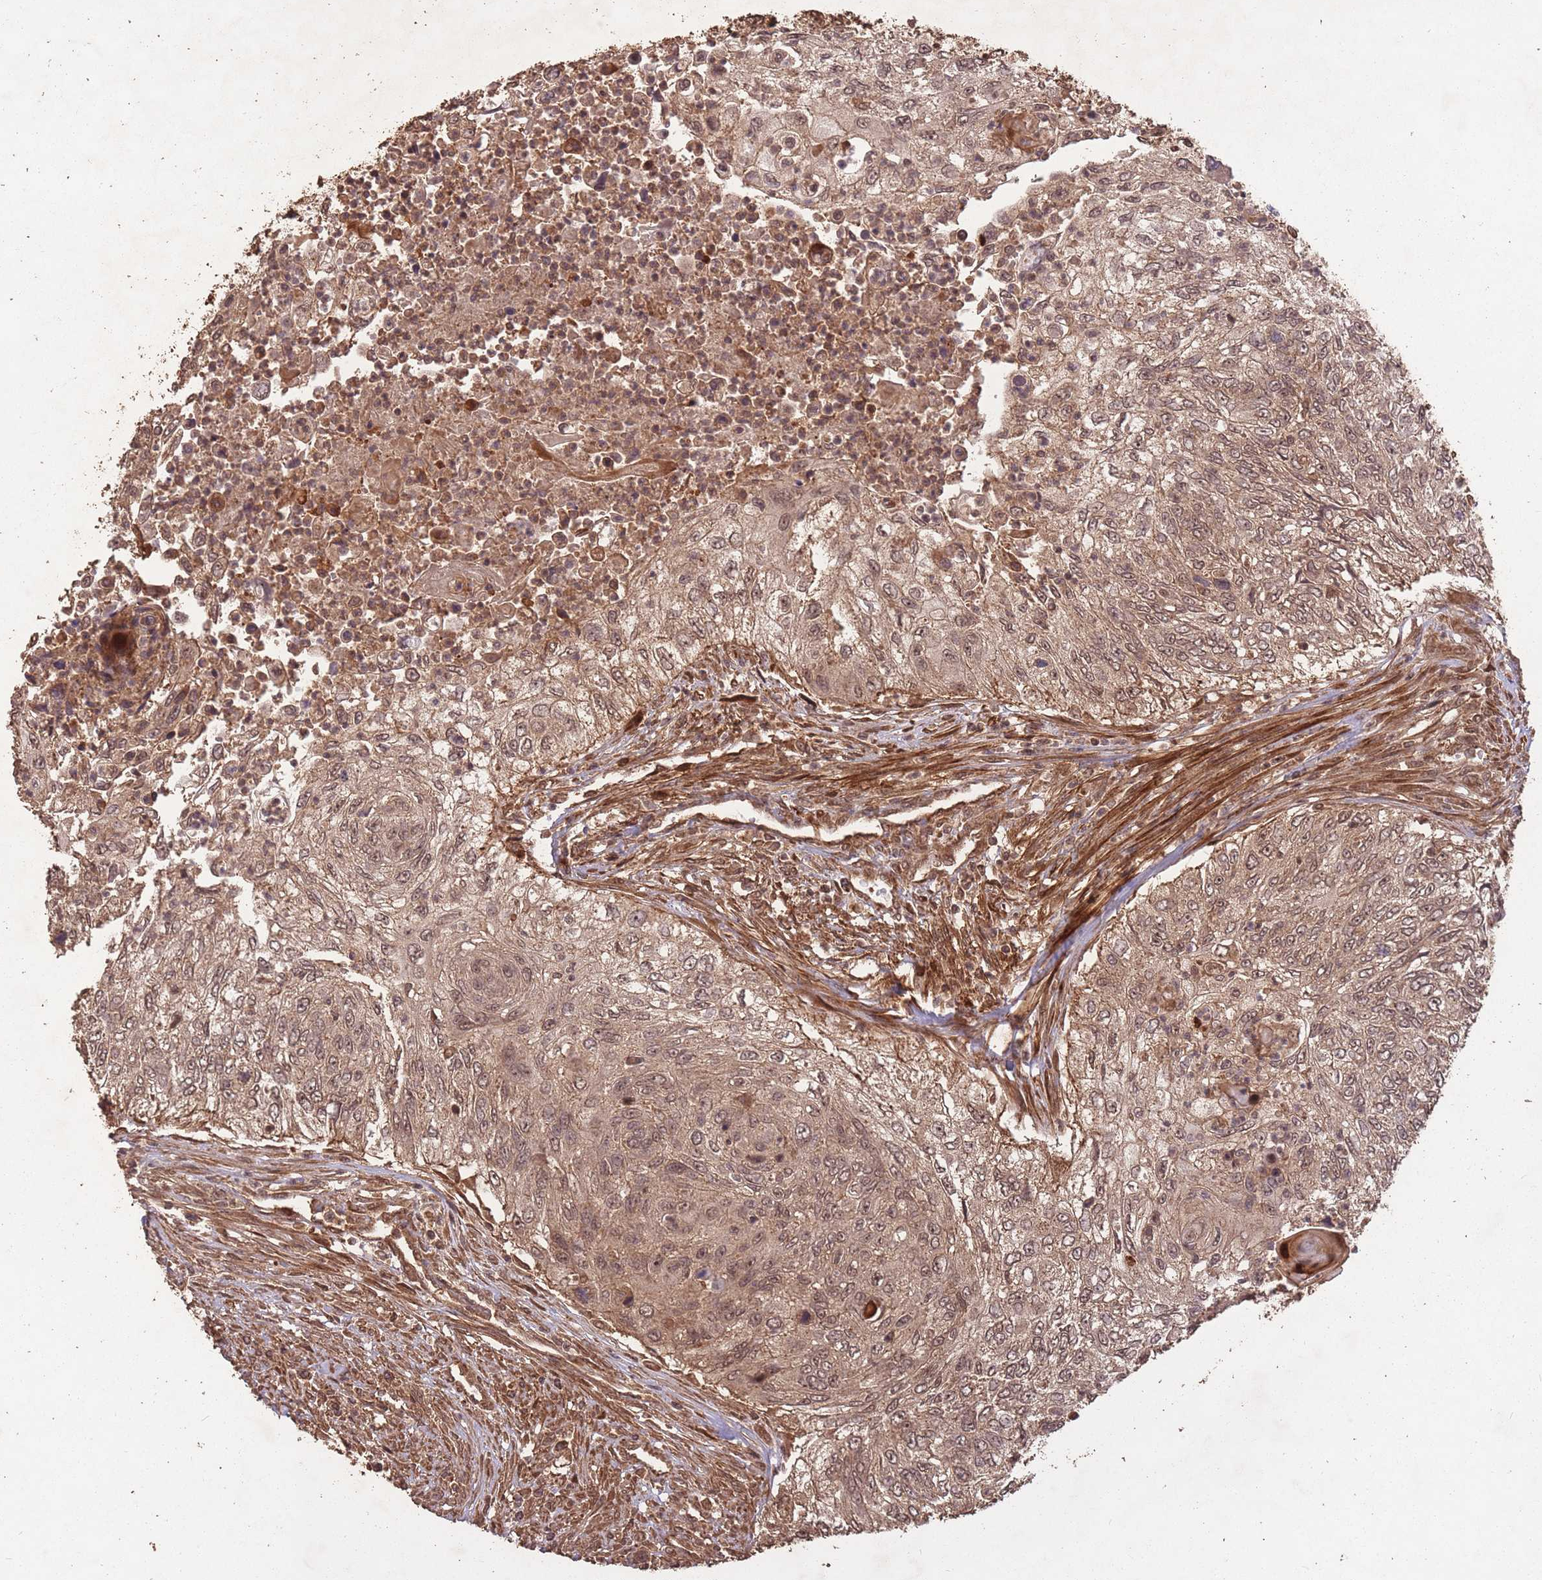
{"staining": {"intensity": "moderate", "quantity": ">75%", "location": "cytoplasmic/membranous,nuclear"}, "tissue": "urothelial cancer", "cell_type": "Tumor cells", "image_type": "cancer", "snomed": [{"axis": "morphology", "description": "Urothelial carcinoma, High grade"}, {"axis": "topography", "description": "Urinary bladder"}], "caption": "High-power microscopy captured an immunohistochemistry (IHC) photomicrograph of urothelial cancer, revealing moderate cytoplasmic/membranous and nuclear staining in about >75% of tumor cells.", "gene": "ERBB3", "patient": {"sex": "female", "age": 60}}